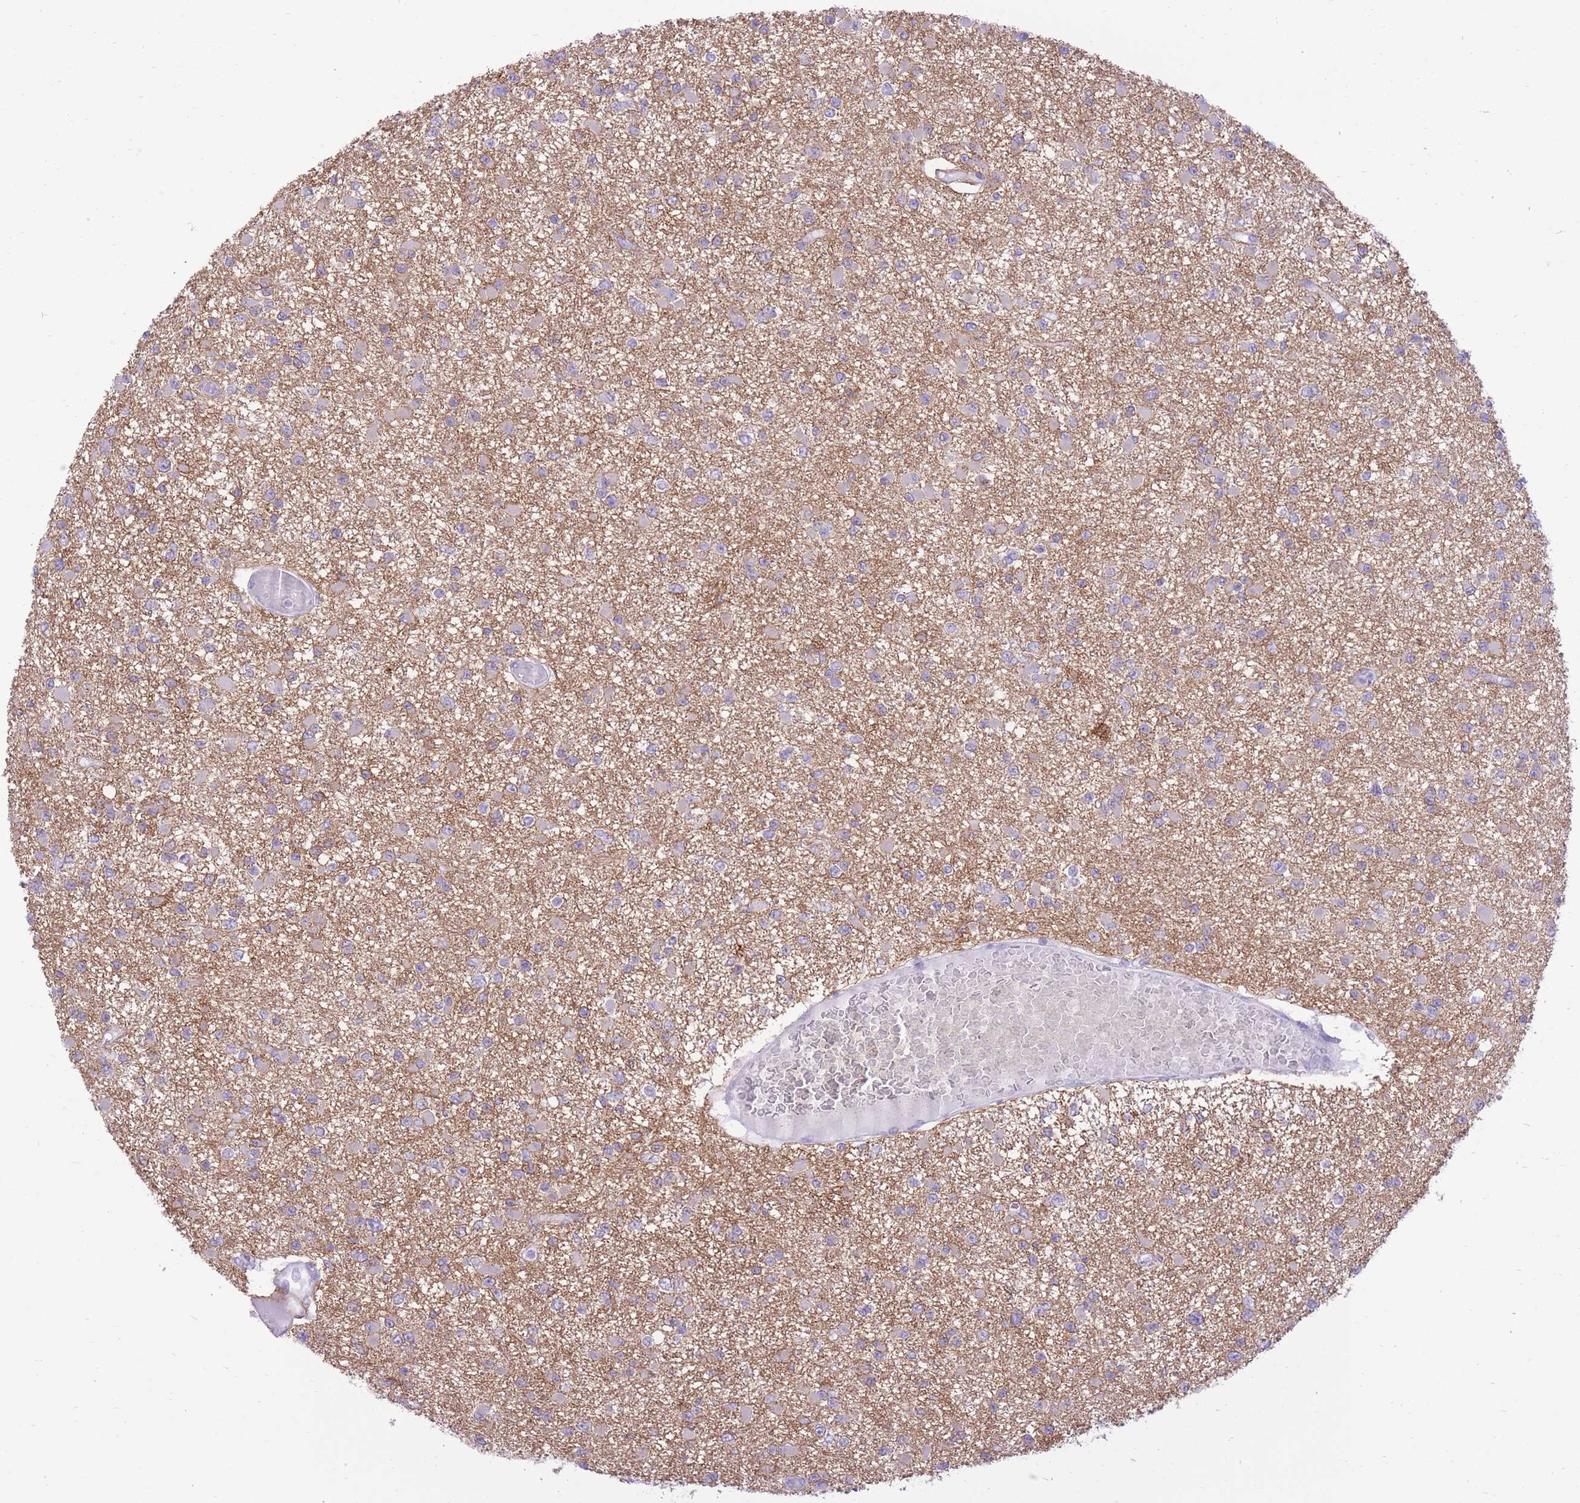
{"staining": {"intensity": "negative", "quantity": "none", "location": "none"}, "tissue": "glioma", "cell_type": "Tumor cells", "image_type": "cancer", "snomed": [{"axis": "morphology", "description": "Glioma, malignant, Low grade"}, {"axis": "topography", "description": "Brain"}], "caption": "Immunohistochemical staining of glioma shows no significant expression in tumor cells.", "gene": "SLC4A4", "patient": {"sex": "female", "age": 22}}